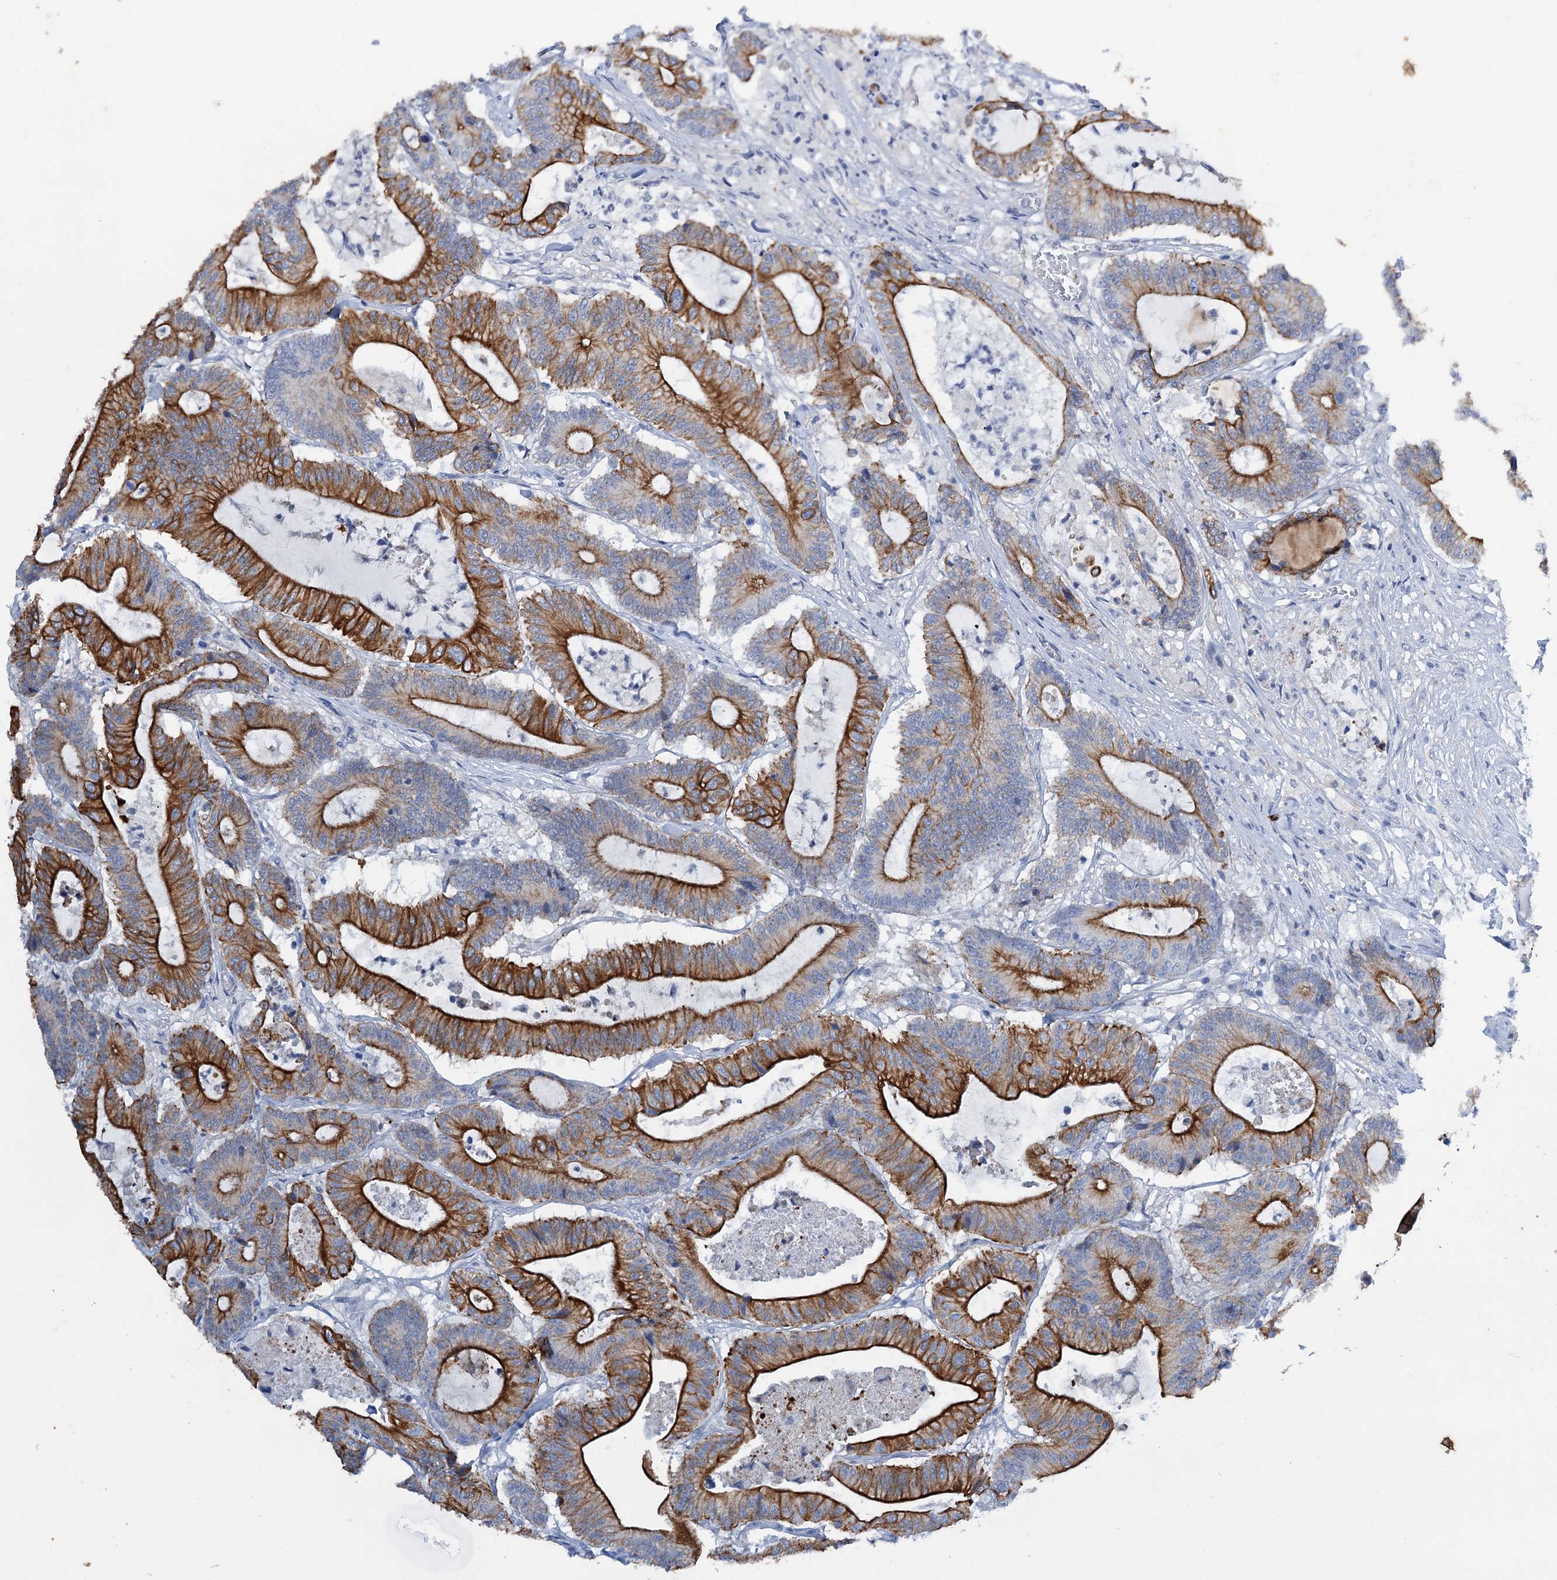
{"staining": {"intensity": "strong", "quantity": ">75%", "location": "cytoplasmic/membranous"}, "tissue": "colorectal cancer", "cell_type": "Tumor cells", "image_type": "cancer", "snomed": [{"axis": "morphology", "description": "Adenocarcinoma, NOS"}, {"axis": "topography", "description": "Colon"}], "caption": "Colorectal cancer stained with a protein marker demonstrates strong staining in tumor cells.", "gene": "FAAP20", "patient": {"sex": "female", "age": 84}}